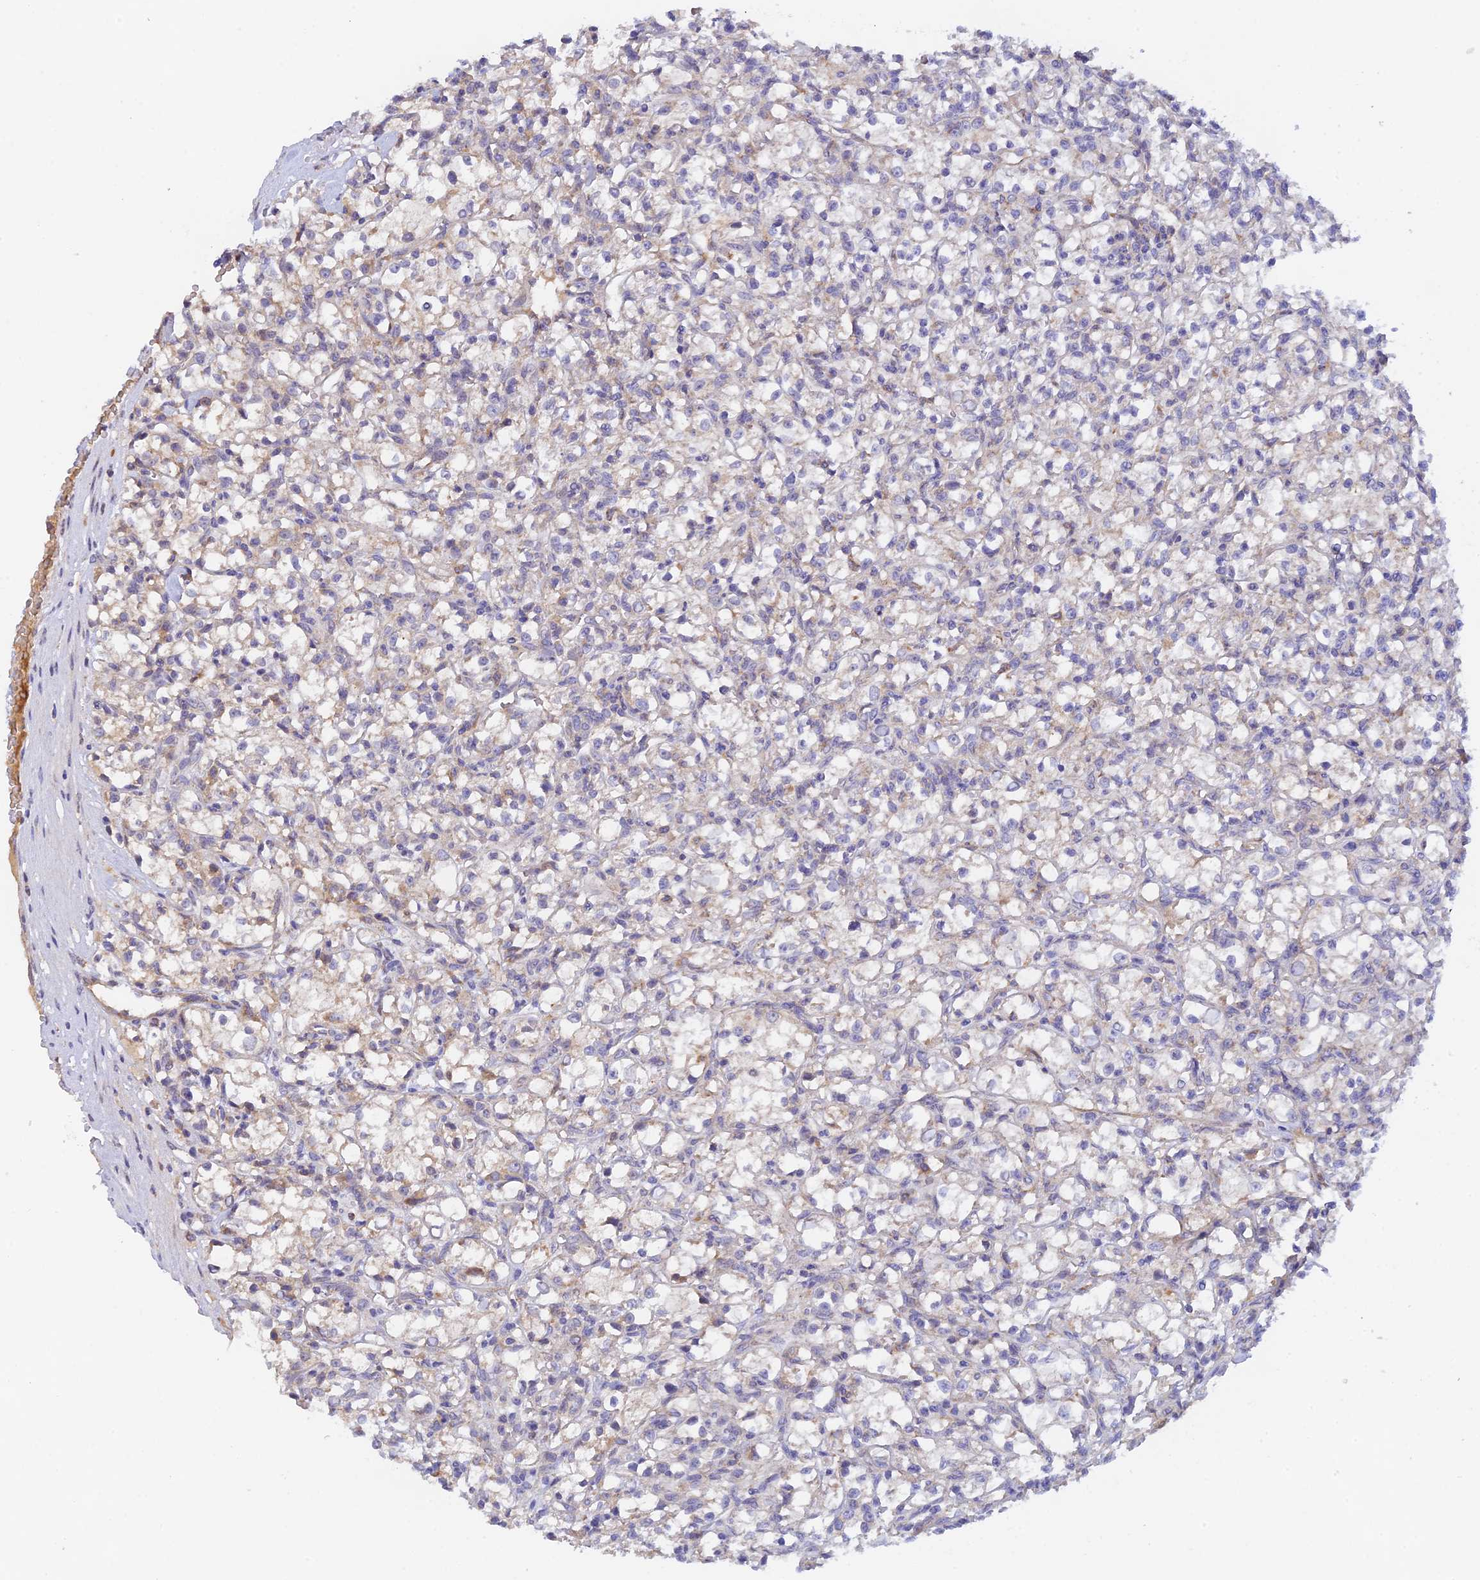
{"staining": {"intensity": "negative", "quantity": "none", "location": "none"}, "tissue": "renal cancer", "cell_type": "Tumor cells", "image_type": "cancer", "snomed": [{"axis": "morphology", "description": "Adenocarcinoma, NOS"}, {"axis": "topography", "description": "Kidney"}], "caption": "Human renal cancer (adenocarcinoma) stained for a protein using IHC reveals no expression in tumor cells.", "gene": "RANBP6", "patient": {"sex": "female", "age": 59}}